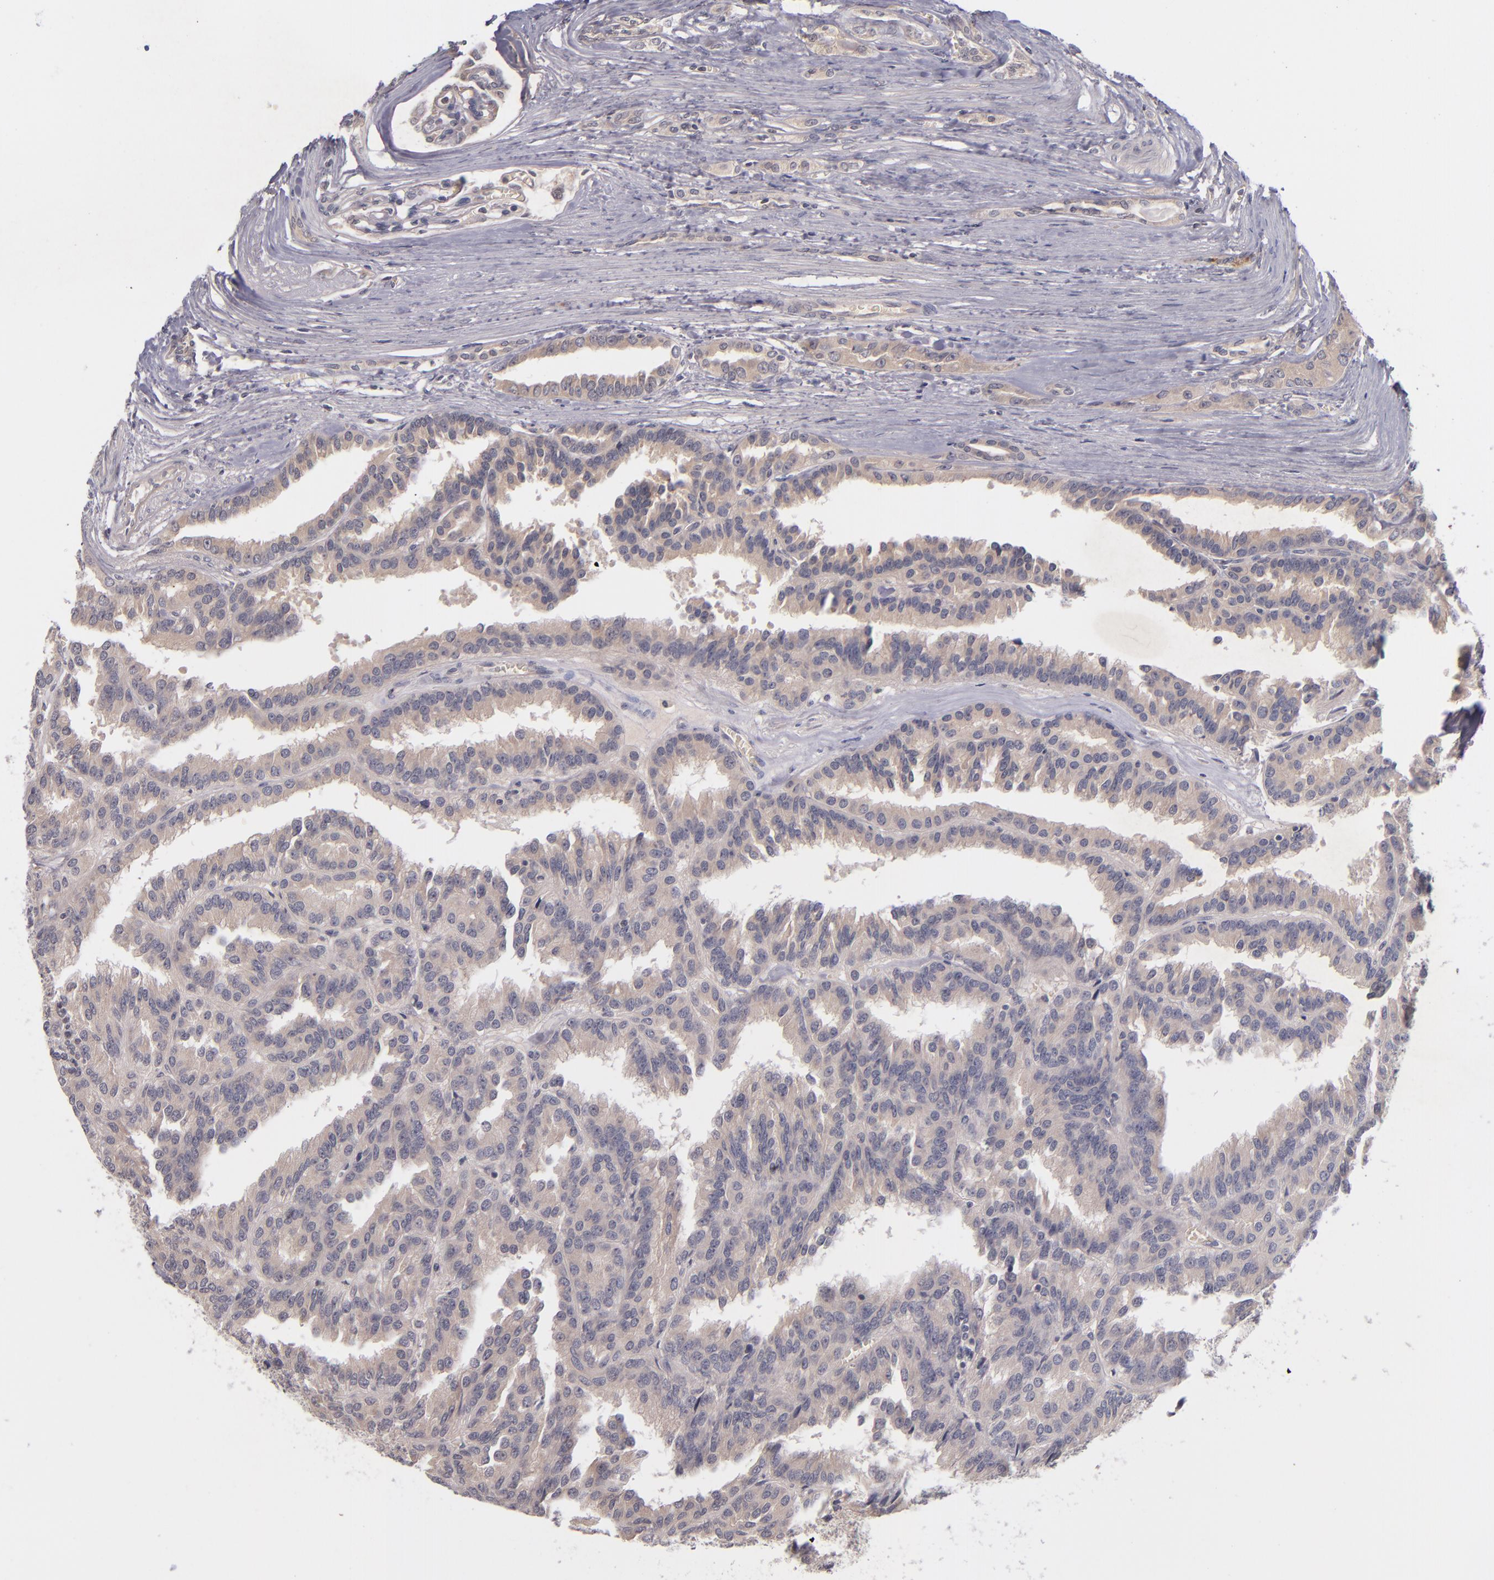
{"staining": {"intensity": "weak", "quantity": ">75%", "location": "cytoplasmic/membranous"}, "tissue": "renal cancer", "cell_type": "Tumor cells", "image_type": "cancer", "snomed": [{"axis": "morphology", "description": "Adenocarcinoma, NOS"}, {"axis": "topography", "description": "Kidney"}], "caption": "A brown stain highlights weak cytoplasmic/membranous staining of a protein in adenocarcinoma (renal) tumor cells.", "gene": "TSC2", "patient": {"sex": "male", "age": 46}}